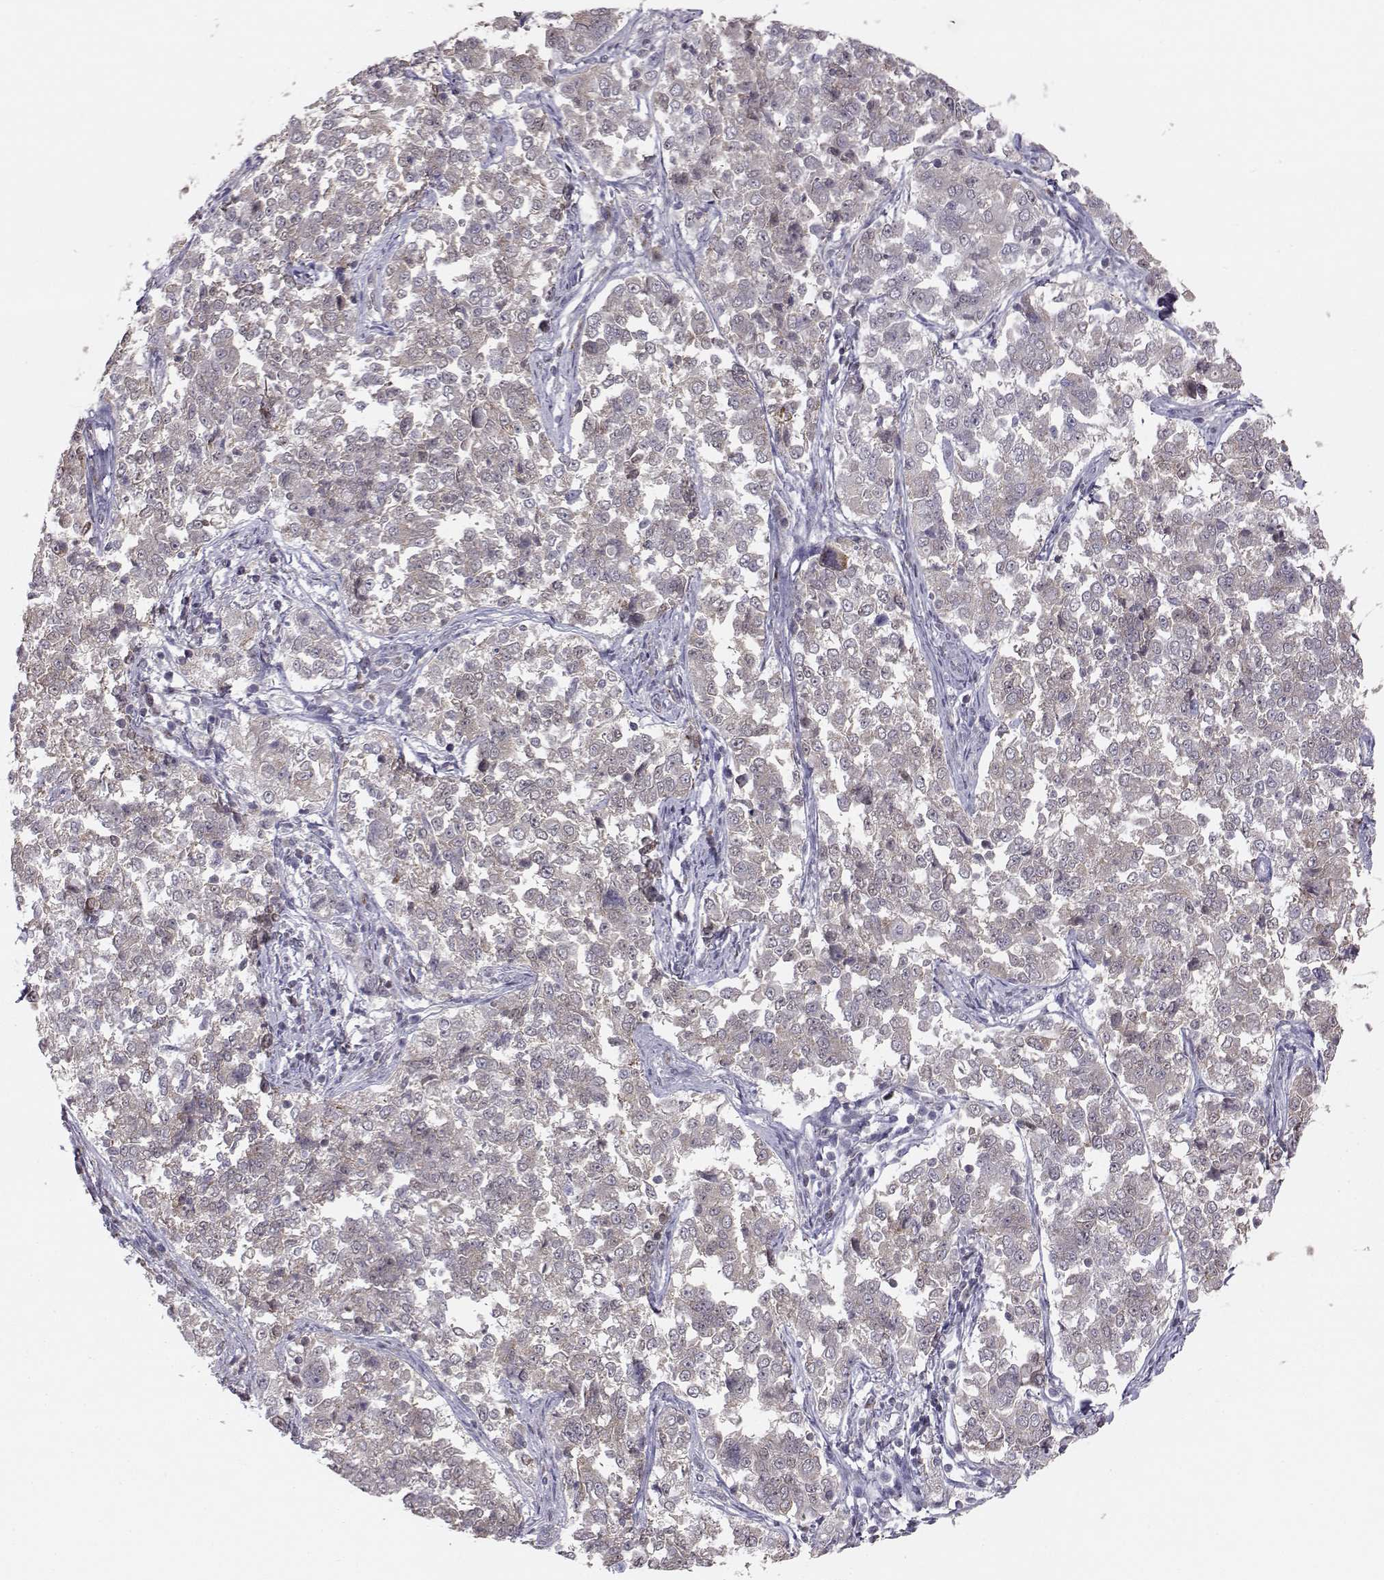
{"staining": {"intensity": "weak", "quantity": ">75%", "location": "cytoplasmic/membranous"}, "tissue": "endometrial cancer", "cell_type": "Tumor cells", "image_type": "cancer", "snomed": [{"axis": "morphology", "description": "Adenocarcinoma, NOS"}, {"axis": "topography", "description": "Endometrium"}], "caption": "Endometrial cancer stained with a brown dye demonstrates weak cytoplasmic/membranous positive positivity in about >75% of tumor cells.", "gene": "KIF13B", "patient": {"sex": "female", "age": 43}}